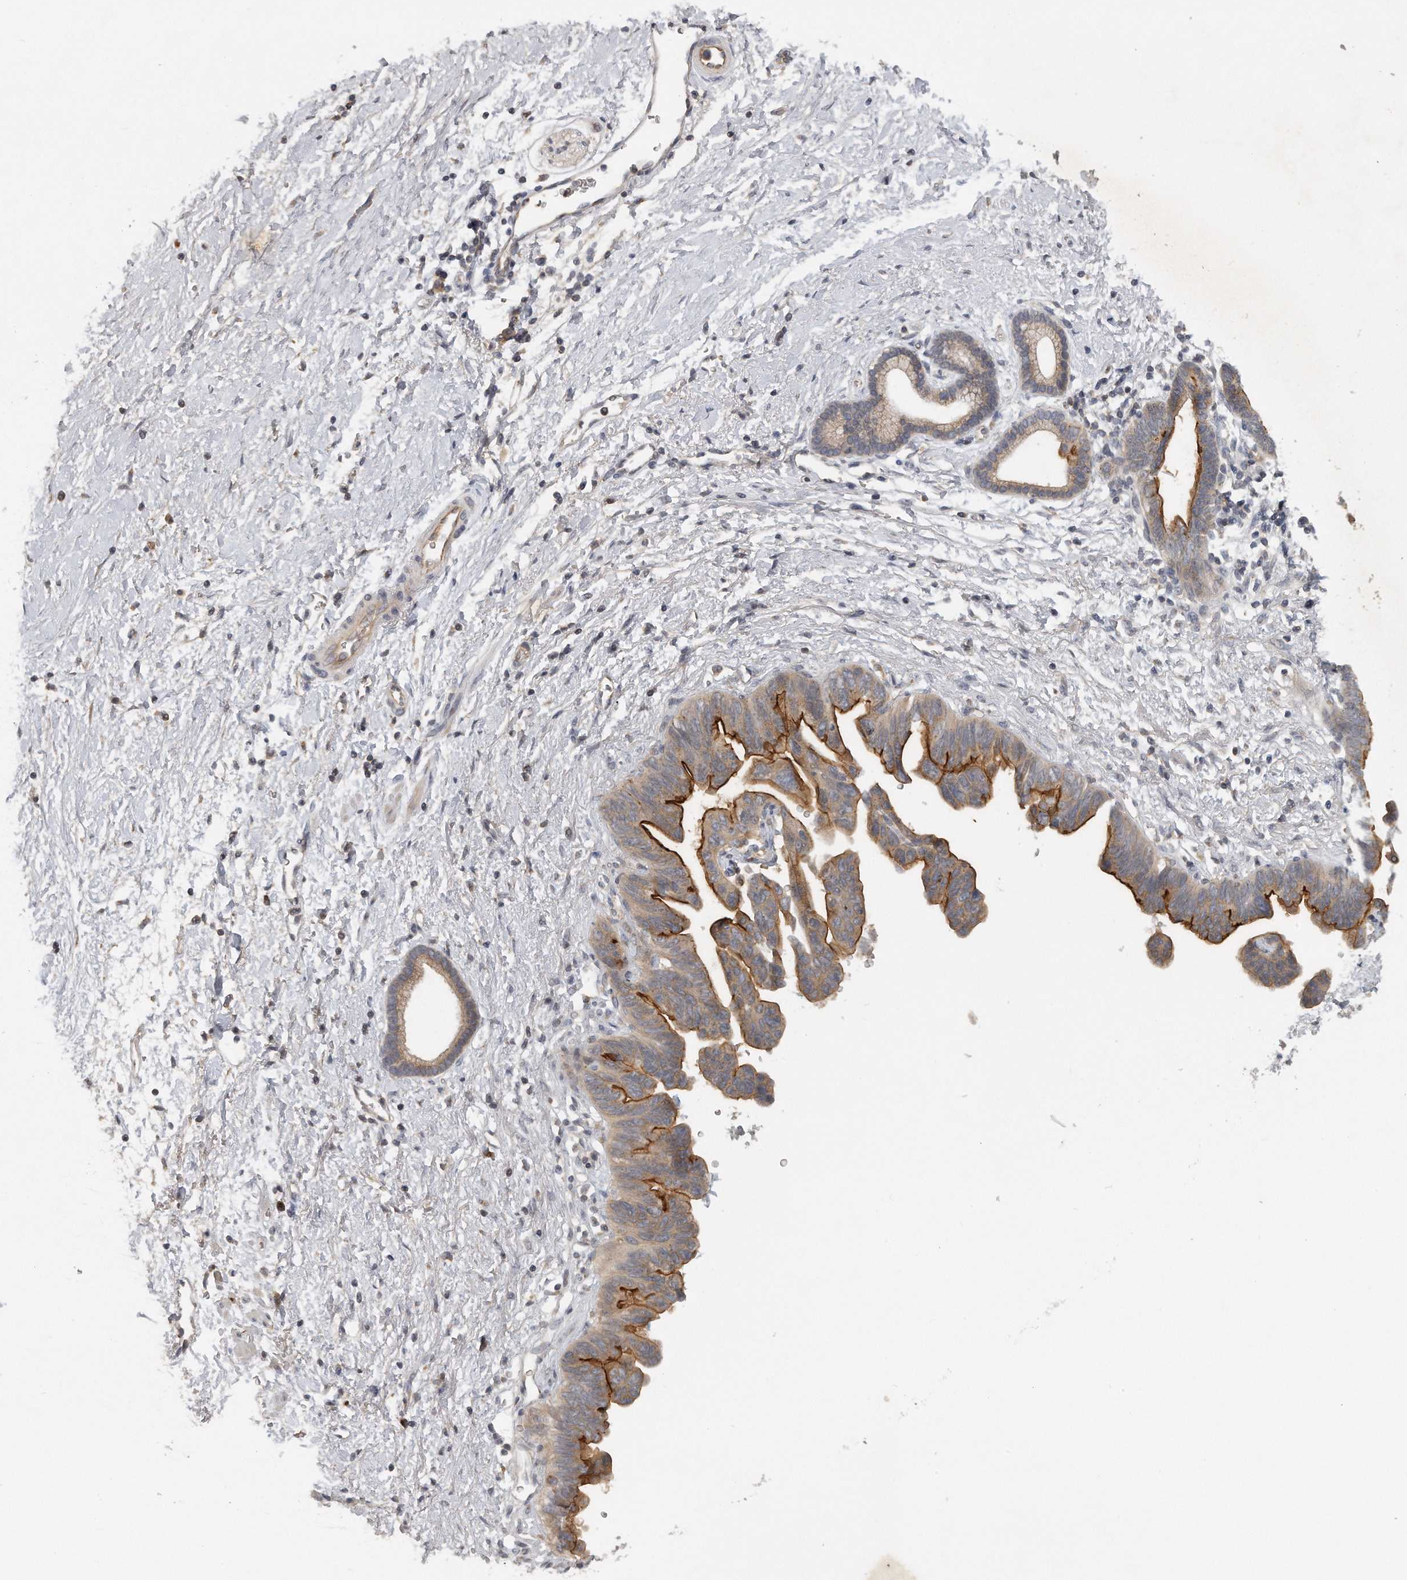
{"staining": {"intensity": "moderate", "quantity": "25%-75%", "location": "cytoplasmic/membranous"}, "tissue": "pancreatic cancer", "cell_type": "Tumor cells", "image_type": "cancer", "snomed": [{"axis": "morphology", "description": "Adenocarcinoma, NOS"}, {"axis": "topography", "description": "Pancreas"}], "caption": "Moderate cytoplasmic/membranous positivity for a protein is seen in approximately 25%-75% of tumor cells of adenocarcinoma (pancreatic) using immunohistochemistry (IHC).", "gene": "TRAPPC14", "patient": {"sex": "female", "age": 72}}